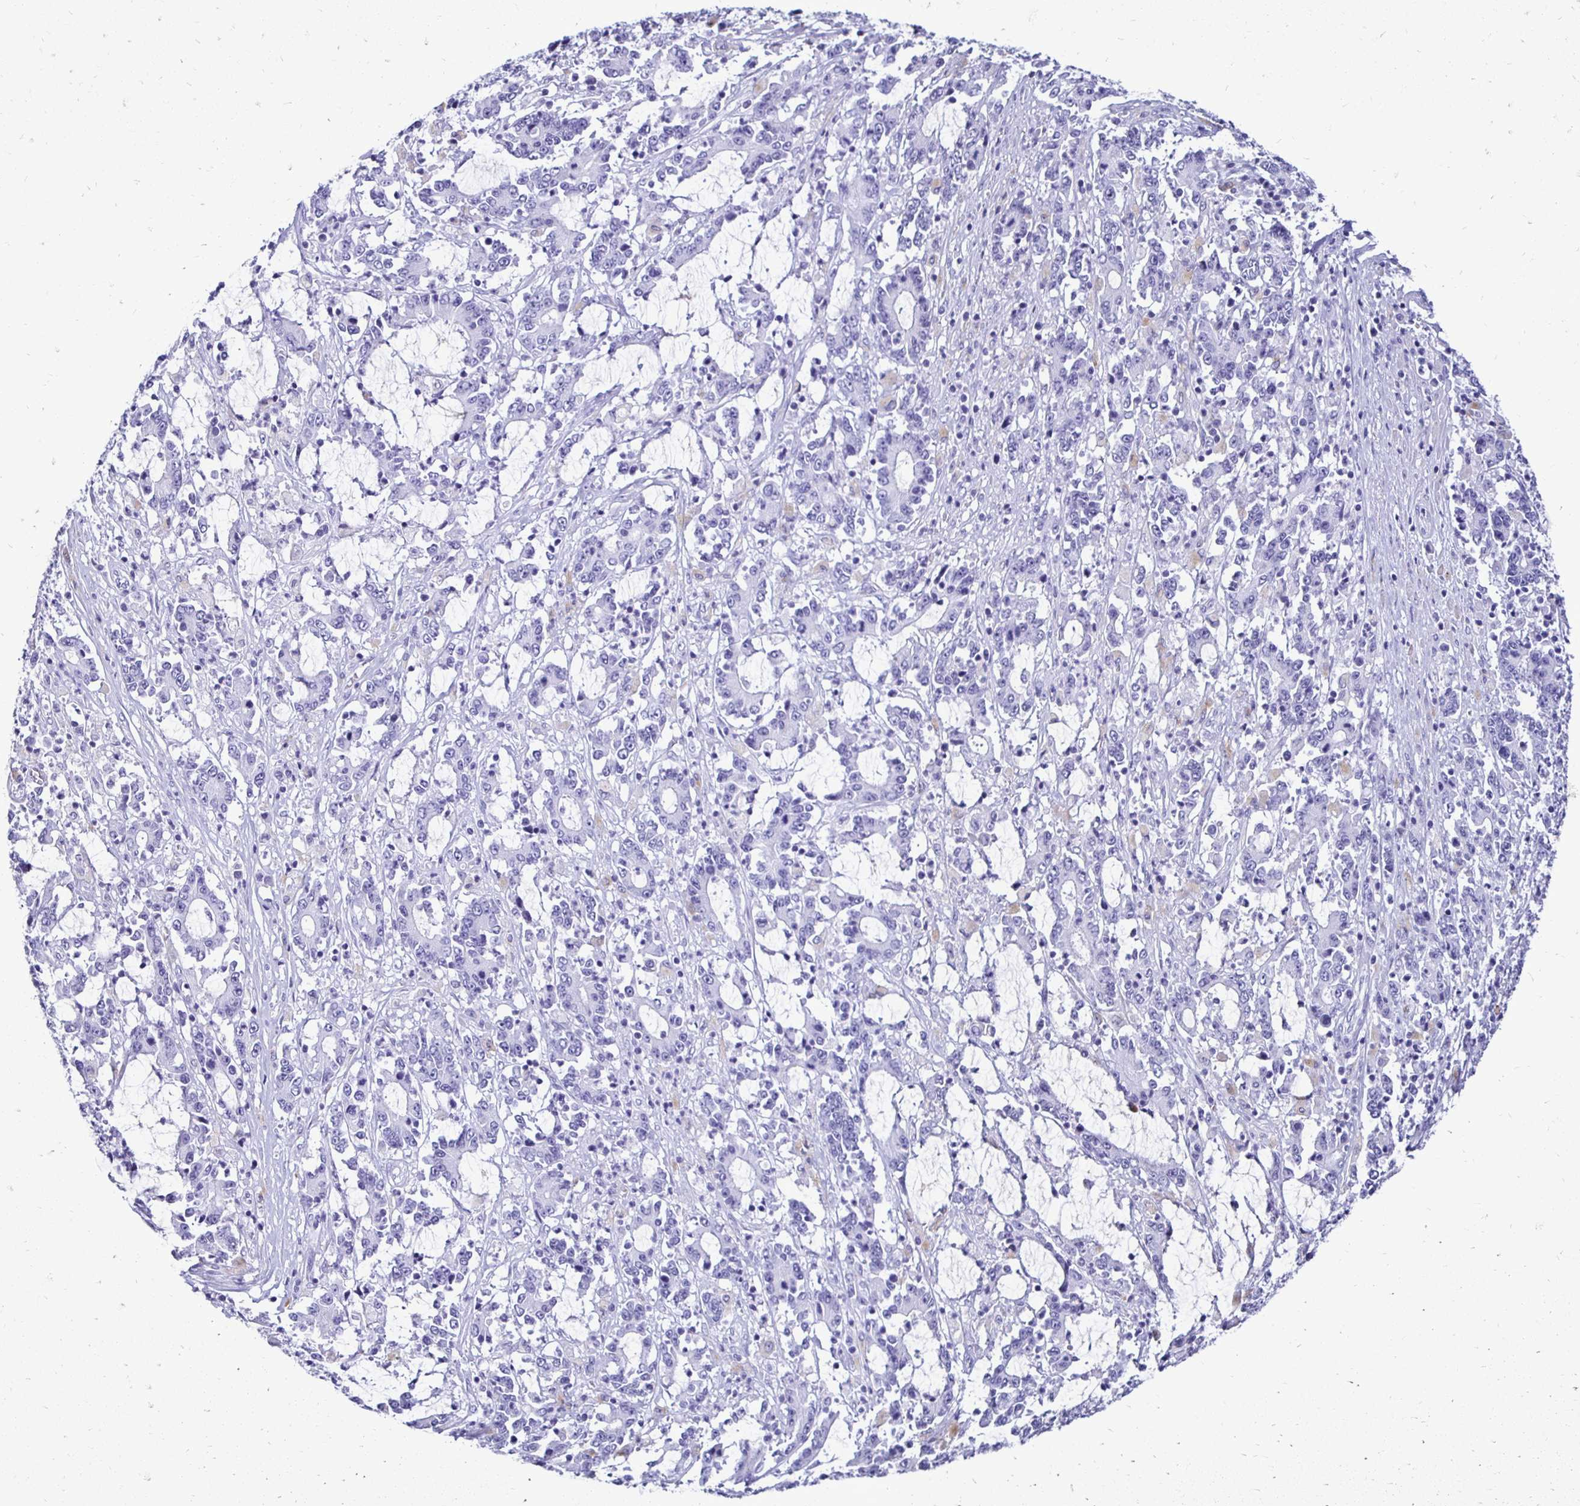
{"staining": {"intensity": "negative", "quantity": "none", "location": "none"}, "tissue": "stomach cancer", "cell_type": "Tumor cells", "image_type": "cancer", "snomed": [{"axis": "morphology", "description": "Adenocarcinoma, NOS"}, {"axis": "topography", "description": "Stomach, upper"}], "caption": "Histopathology image shows no protein positivity in tumor cells of adenocarcinoma (stomach) tissue.", "gene": "CST5", "patient": {"sex": "male", "age": 68}}